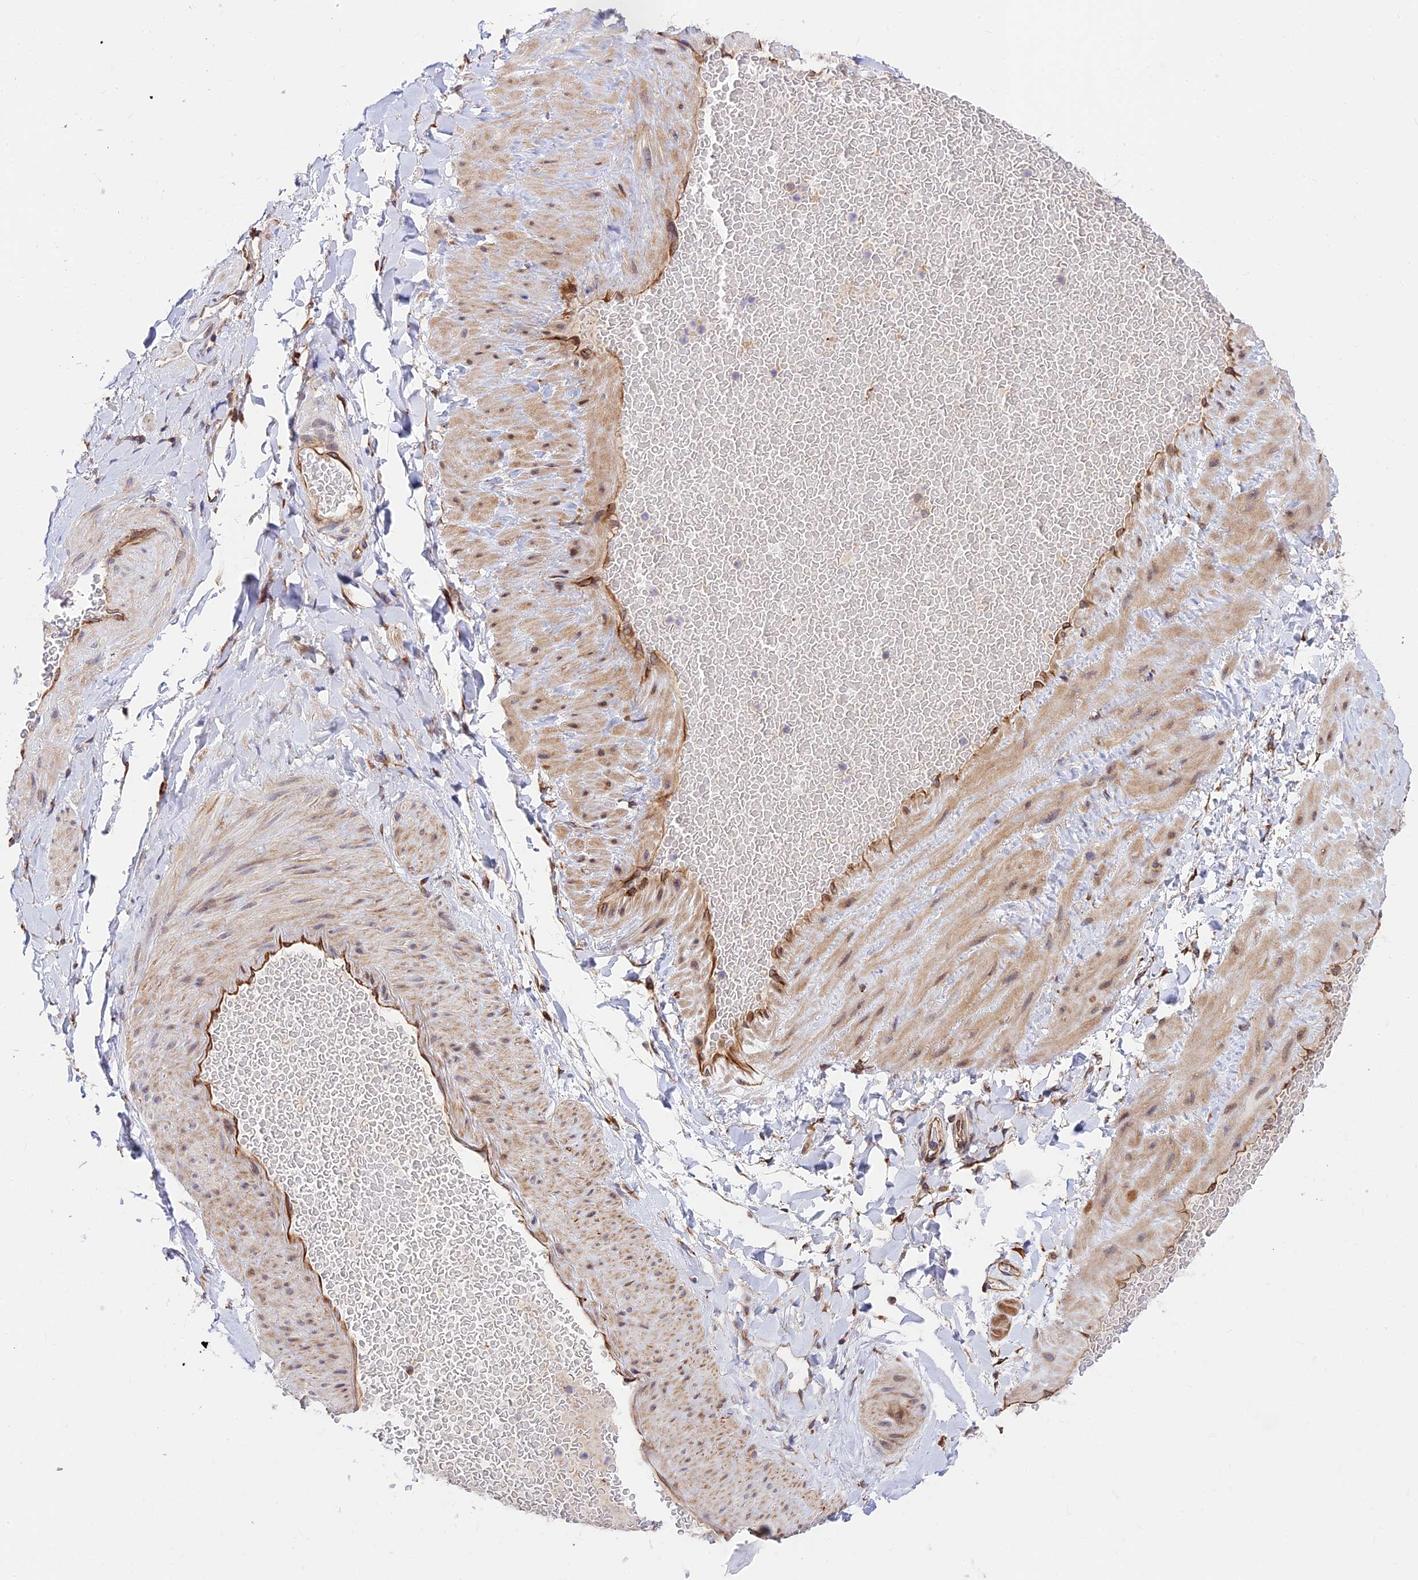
{"staining": {"intensity": "negative", "quantity": "none", "location": "none"}, "tissue": "adipose tissue", "cell_type": "Adipocytes", "image_type": "normal", "snomed": [{"axis": "morphology", "description": "Normal tissue, NOS"}, {"axis": "topography", "description": "Soft tissue"}, {"axis": "topography", "description": "Vascular tissue"}], "caption": "The image exhibits no staining of adipocytes in normal adipose tissue. (Stains: DAB (3,3'-diaminobenzidine) immunohistochemistry (IHC) with hematoxylin counter stain, Microscopy: brightfield microscopy at high magnification).", "gene": "EXOC3L4", "patient": {"sex": "male", "age": 54}}